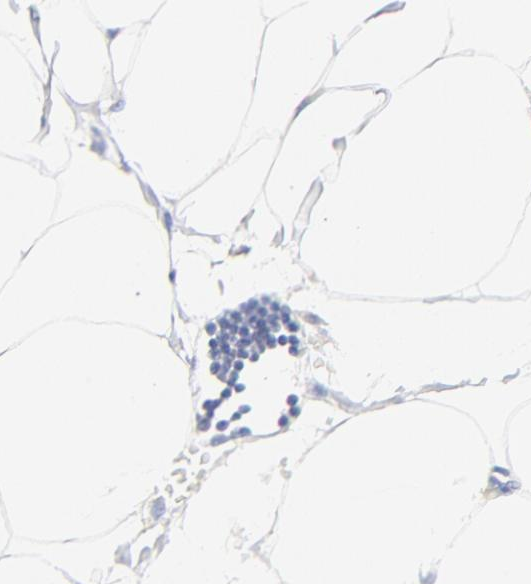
{"staining": {"intensity": "negative", "quantity": "none", "location": "none"}, "tissue": "adipose tissue", "cell_type": "Adipocytes", "image_type": "normal", "snomed": [{"axis": "morphology", "description": "Normal tissue, NOS"}, {"axis": "morphology", "description": "Adenocarcinoma, NOS"}, {"axis": "topography", "description": "Colon"}, {"axis": "topography", "description": "Peripheral nerve tissue"}], "caption": "Immunohistochemical staining of unremarkable human adipose tissue exhibits no significant staining in adipocytes. (Immunohistochemistry, brightfield microscopy, high magnification).", "gene": "SULT4A1", "patient": {"sex": "male", "age": 14}}